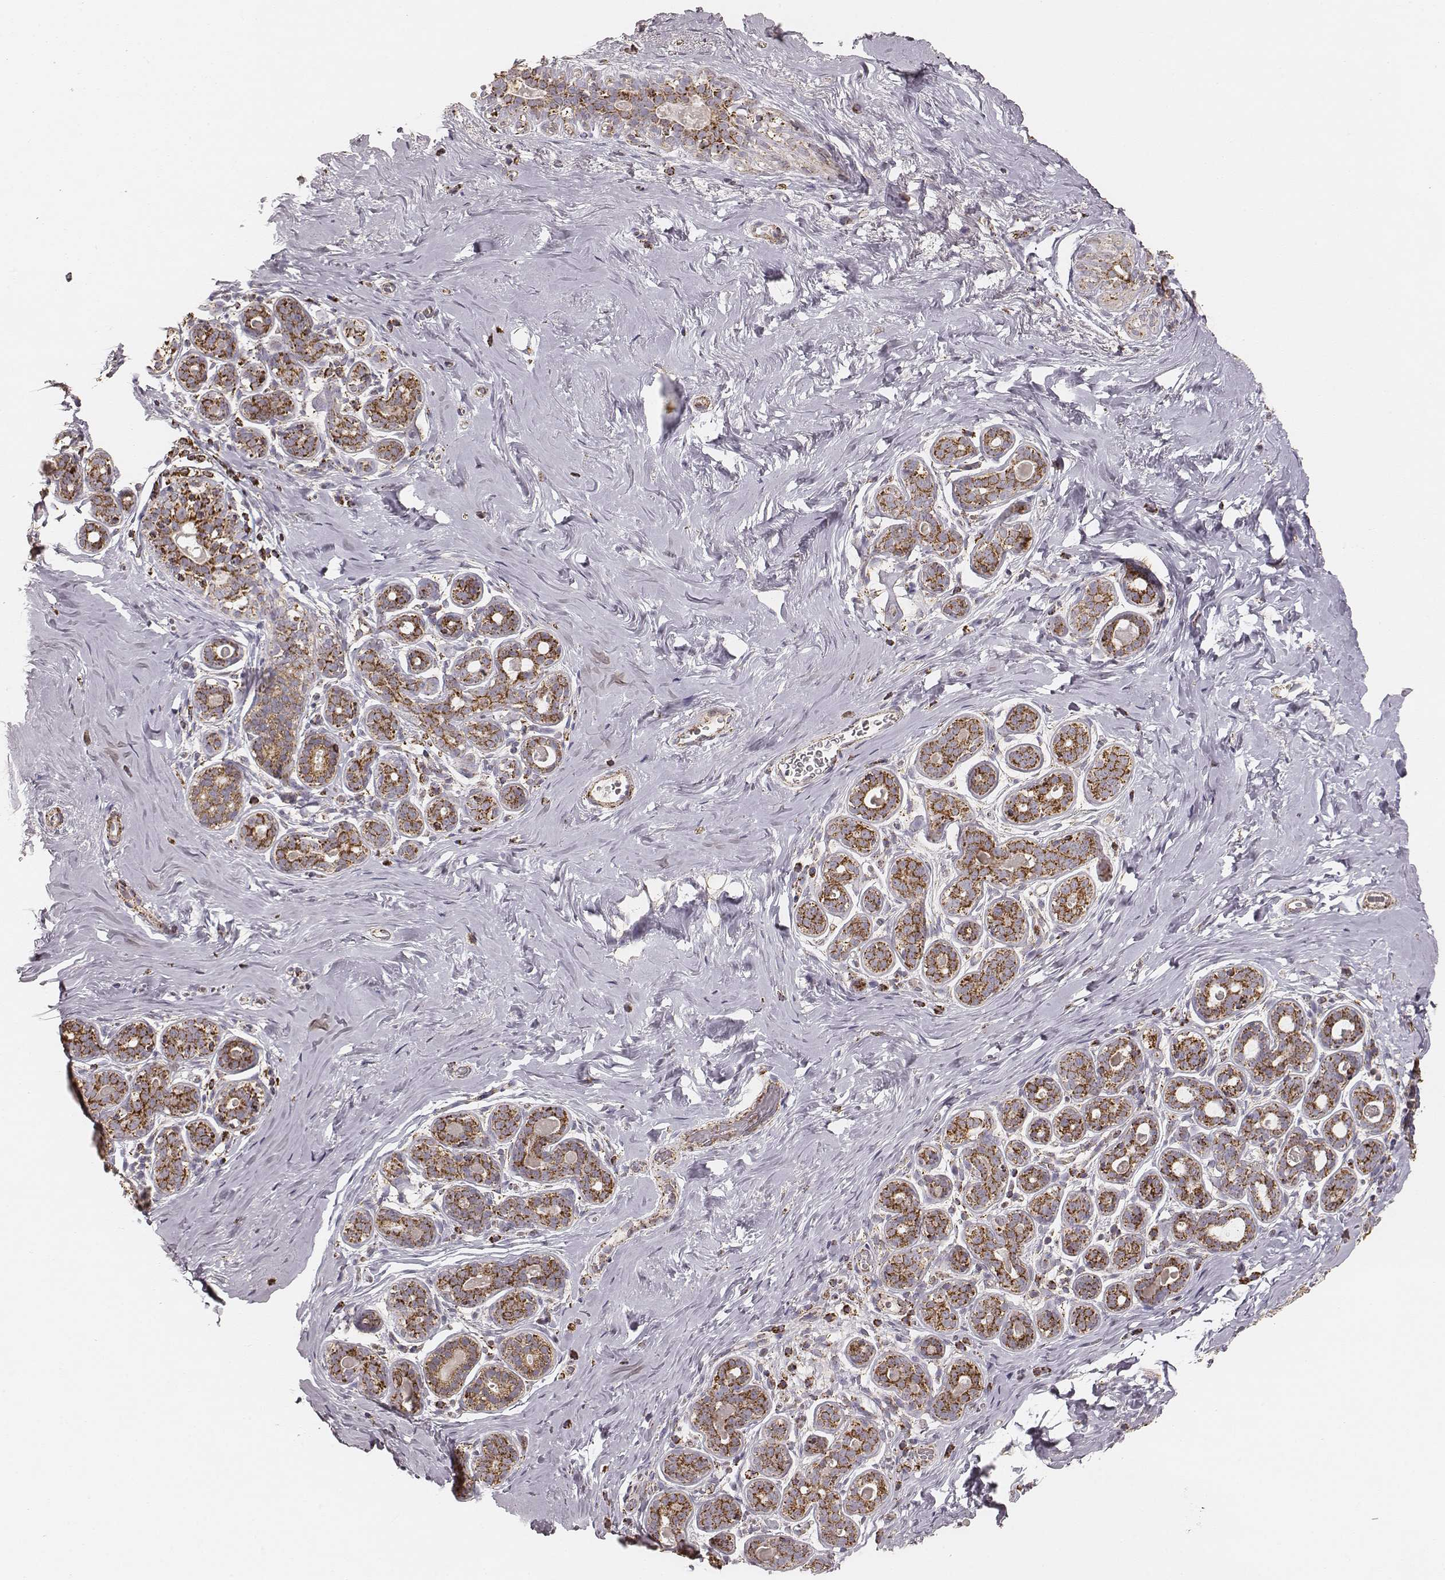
{"staining": {"intensity": "weak", "quantity": "25%-75%", "location": "cytoplasmic/membranous"}, "tissue": "breast", "cell_type": "Adipocytes", "image_type": "normal", "snomed": [{"axis": "morphology", "description": "Normal tissue, NOS"}, {"axis": "topography", "description": "Skin"}, {"axis": "topography", "description": "Breast"}], "caption": "Normal breast exhibits weak cytoplasmic/membranous positivity in about 25%-75% of adipocytes.", "gene": "CS", "patient": {"sex": "female", "age": 43}}